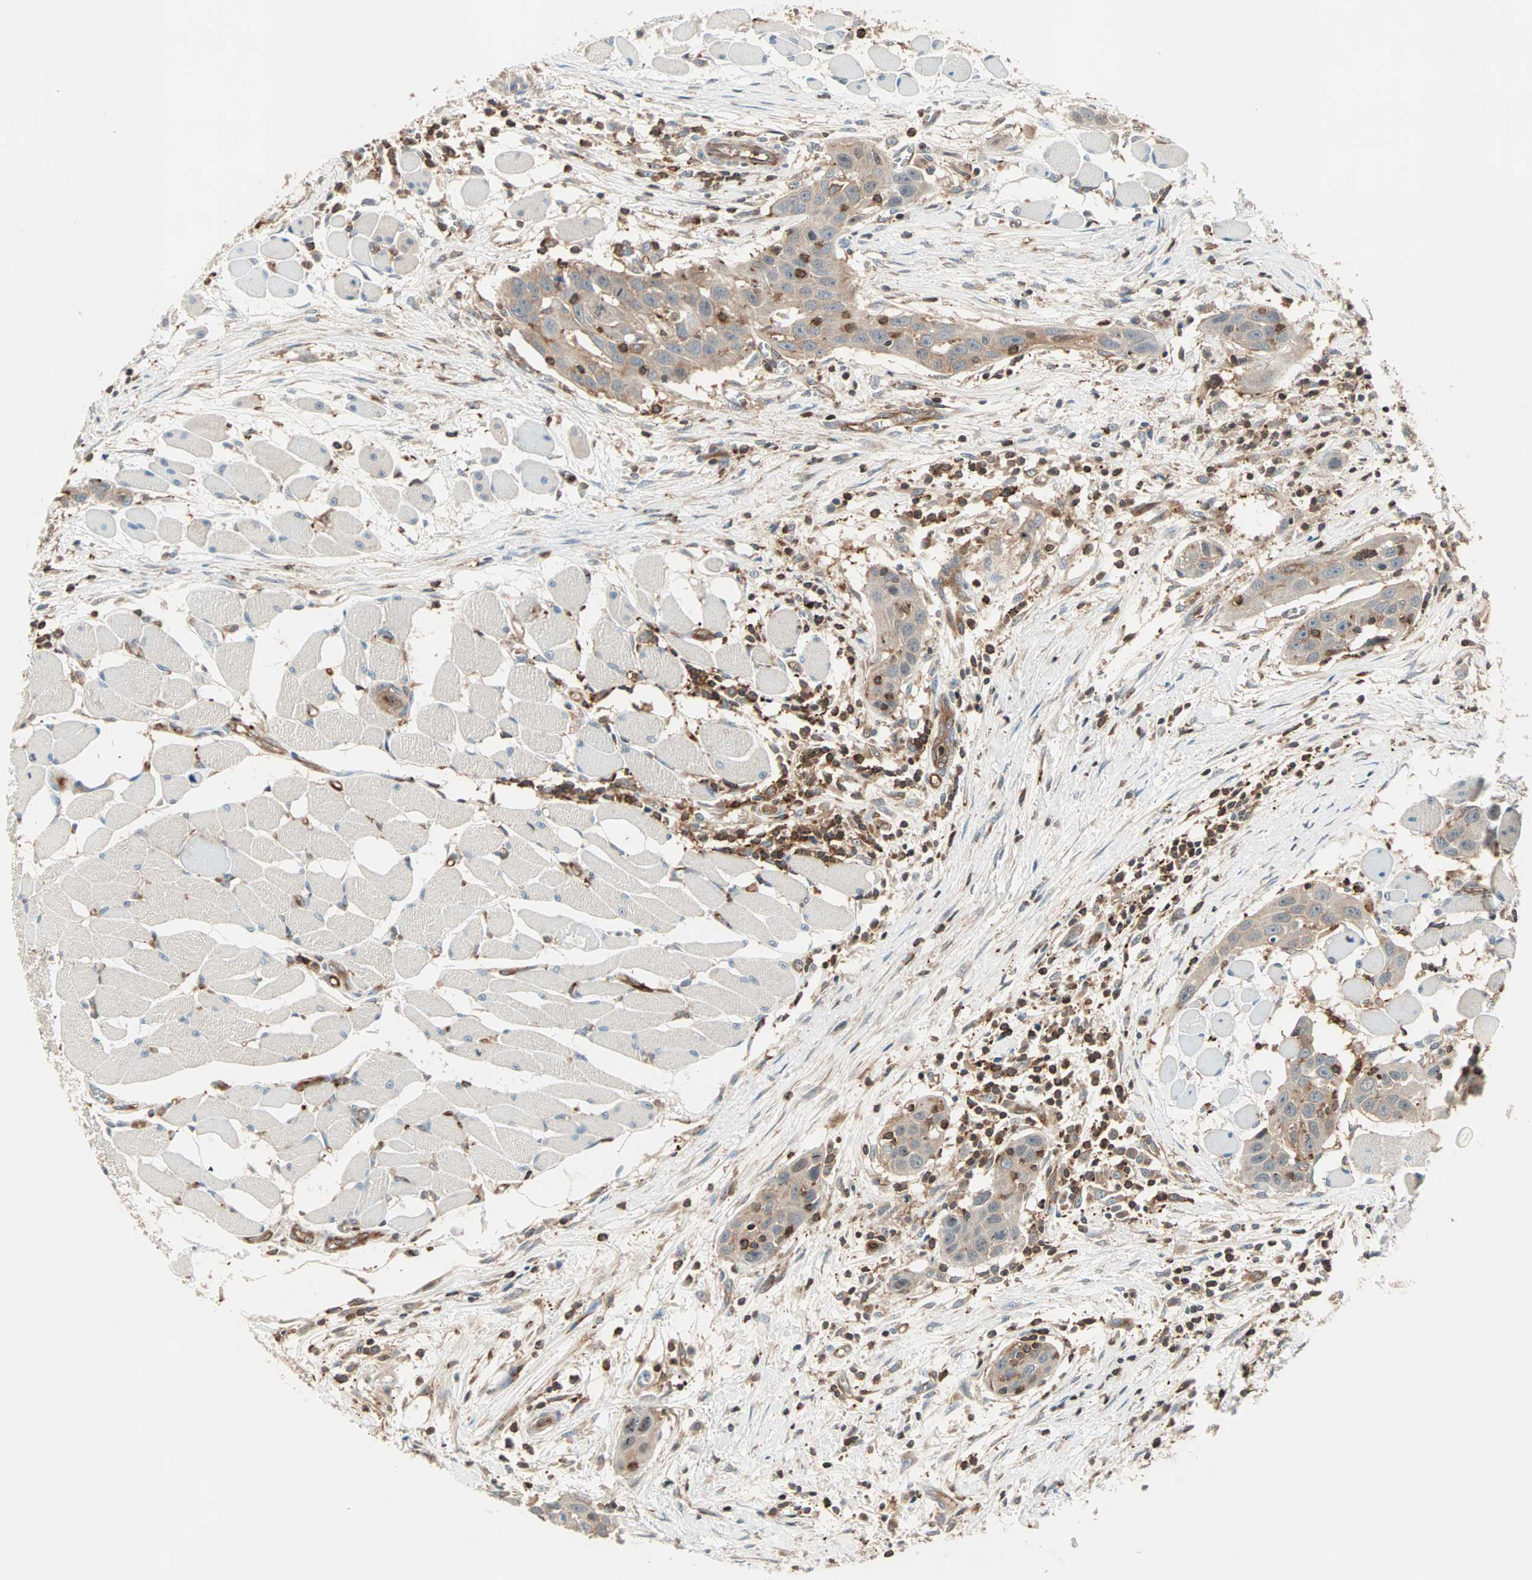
{"staining": {"intensity": "weak", "quantity": ">75%", "location": "cytoplasmic/membranous"}, "tissue": "head and neck cancer", "cell_type": "Tumor cells", "image_type": "cancer", "snomed": [{"axis": "morphology", "description": "Squamous cell carcinoma, NOS"}, {"axis": "topography", "description": "Oral tissue"}, {"axis": "topography", "description": "Head-Neck"}], "caption": "Immunohistochemical staining of head and neck cancer (squamous cell carcinoma) demonstrates low levels of weak cytoplasmic/membranous staining in approximately >75% of tumor cells.", "gene": "TEC", "patient": {"sex": "female", "age": 50}}